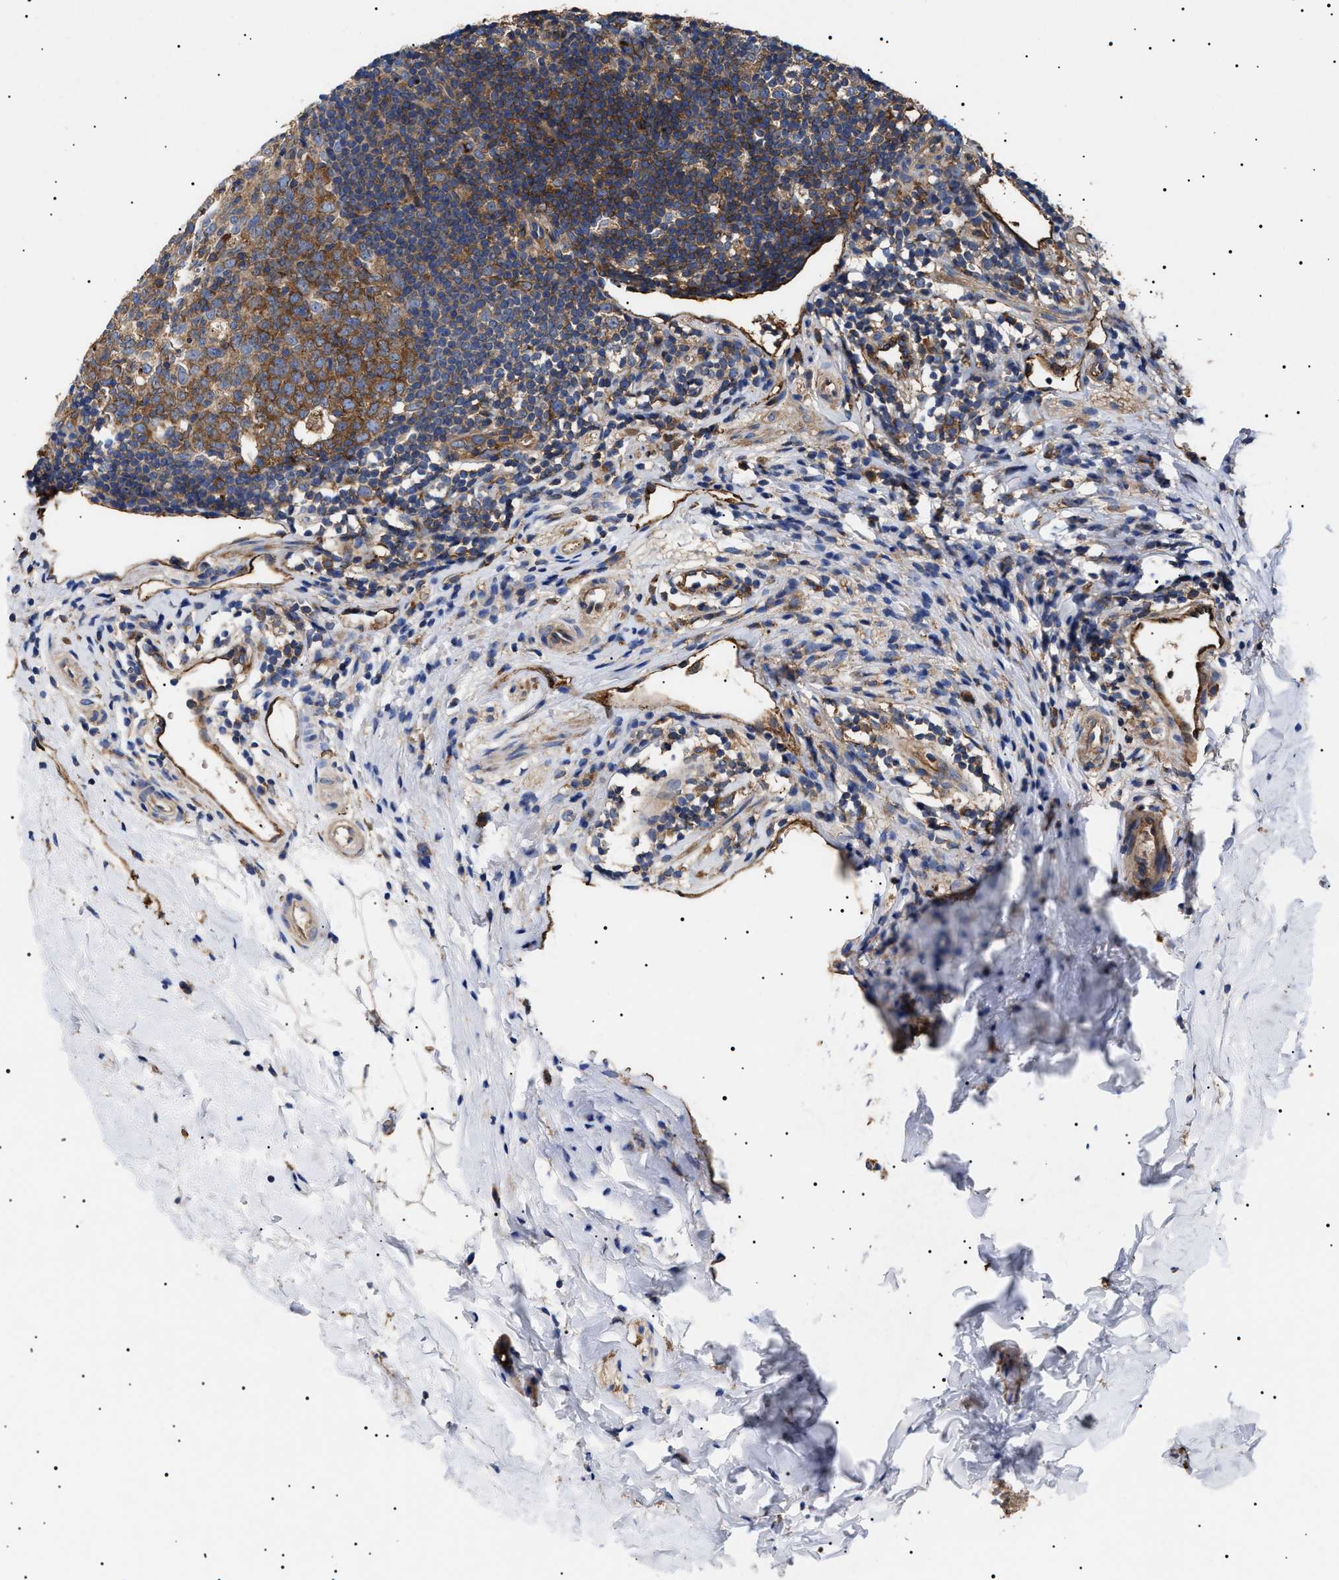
{"staining": {"intensity": "strong", "quantity": ">75%", "location": "cytoplasmic/membranous"}, "tissue": "appendix", "cell_type": "Glandular cells", "image_type": "normal", "snomed": [{"axis": "morphology", "description": "Normal tissue, NOS"}, {"axis": "topography", "description": "Appendix"}], "caption": "Benign appendix was stained to show a protein in brown. There is high levels of strong cytoplasmic/membranous staining in approximately >75% of glandular cells.", "gene": "TPP2", "patient": {"sex": "female", "age": 20}}